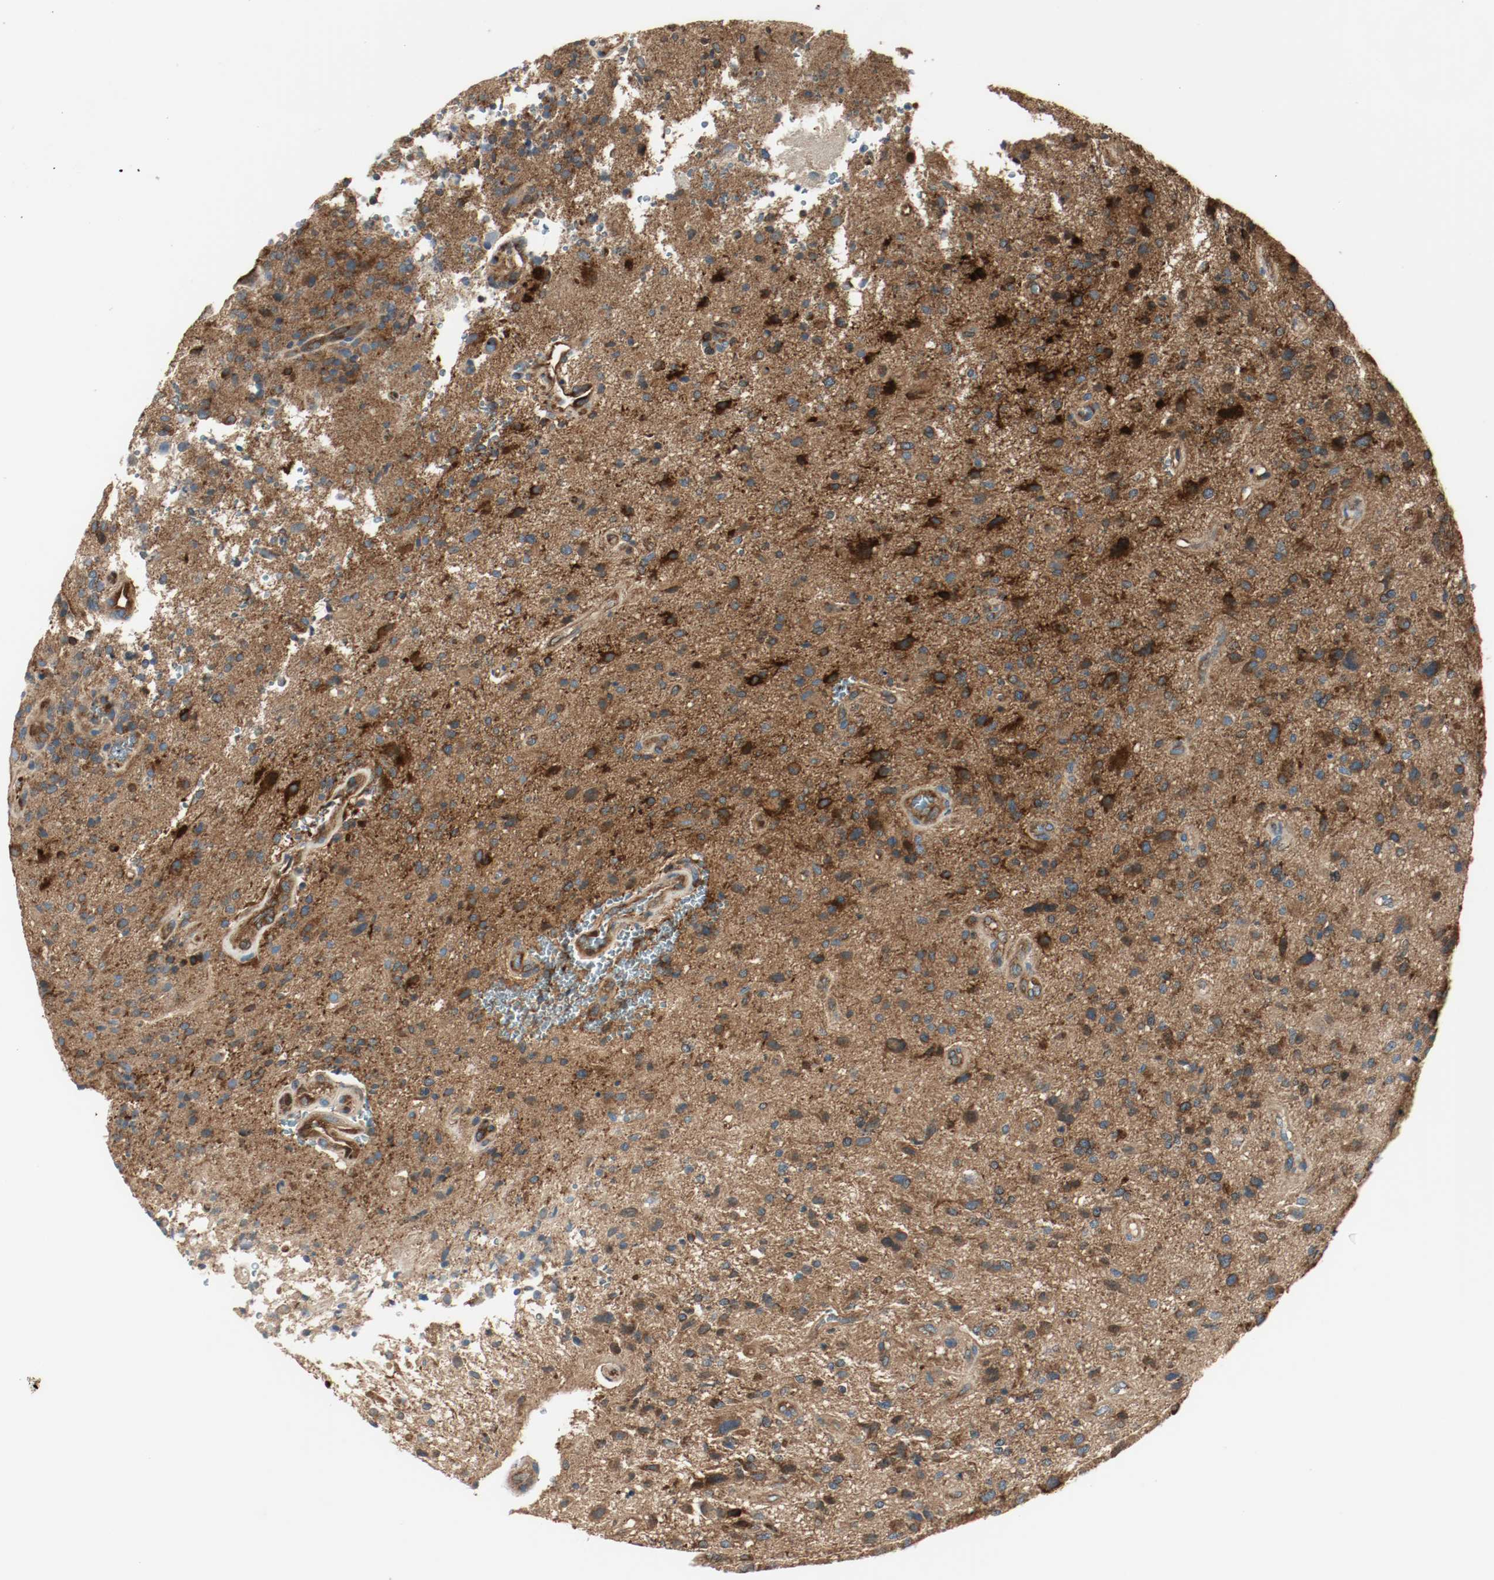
{"staining": {"intensity": "strong", "quantity": ">75%", "location": "cytoplasmic/membranous"}, "tissue": "glioma", "cell_type": "Tumor cells", "image_type": "cancer", "snomed": [{"axis": "morphology", "description": "Normal tissue, NOS"}, {"axis": "morphology", "description": "Glioma, malignant, High grade"}, {"axis": "topography", "description": "Cerebral cortex"}], "caption": "Immunohistochemical staining of human malignant glioma (high-grade) reveals high levels of strong cytoplasmic/membranous staining in about >75% of tumor cells.", "gene": "PLCG1", "patient": {"sex": "male", "age": 75}}